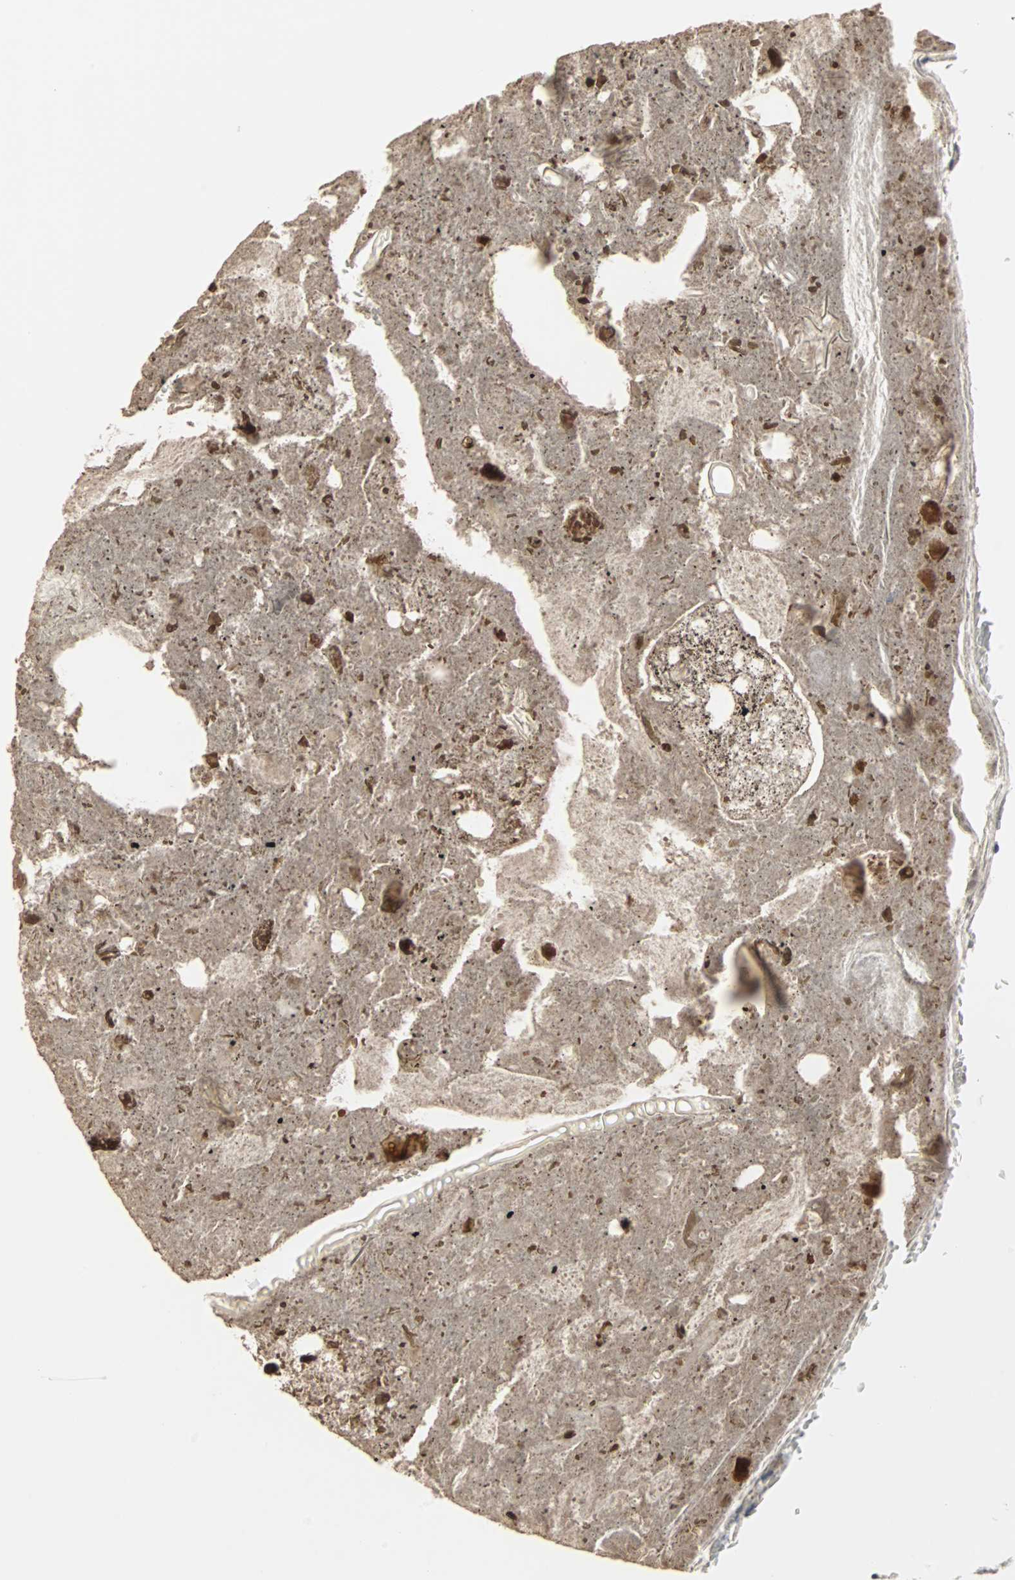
{"staining": {"intensity": "moderate", "quantity": "25%-75%", "location": "cytoplasmic/membranous"}, "tissue": "appendix", "cell_type": "Glandular cells", "image_type": "normal", "snomed": [{"axis": "morphology", "description": "Normal tissue, NOS"}, {"axis": "topography", "description": "Appendix"}], "caption": "Glandular cells demonstrate moderate cytoplasmic/membranous expression in about 25%-75% of cells in unremarkable appendix. (Stains: DAB (3,3'-diaminobenzidine) in brown, nuclei in blue, Microscopy: brightfield microscopy at high magnification).", "gene": "CASP3", "patient": {"sex": "female", "age": 10}}